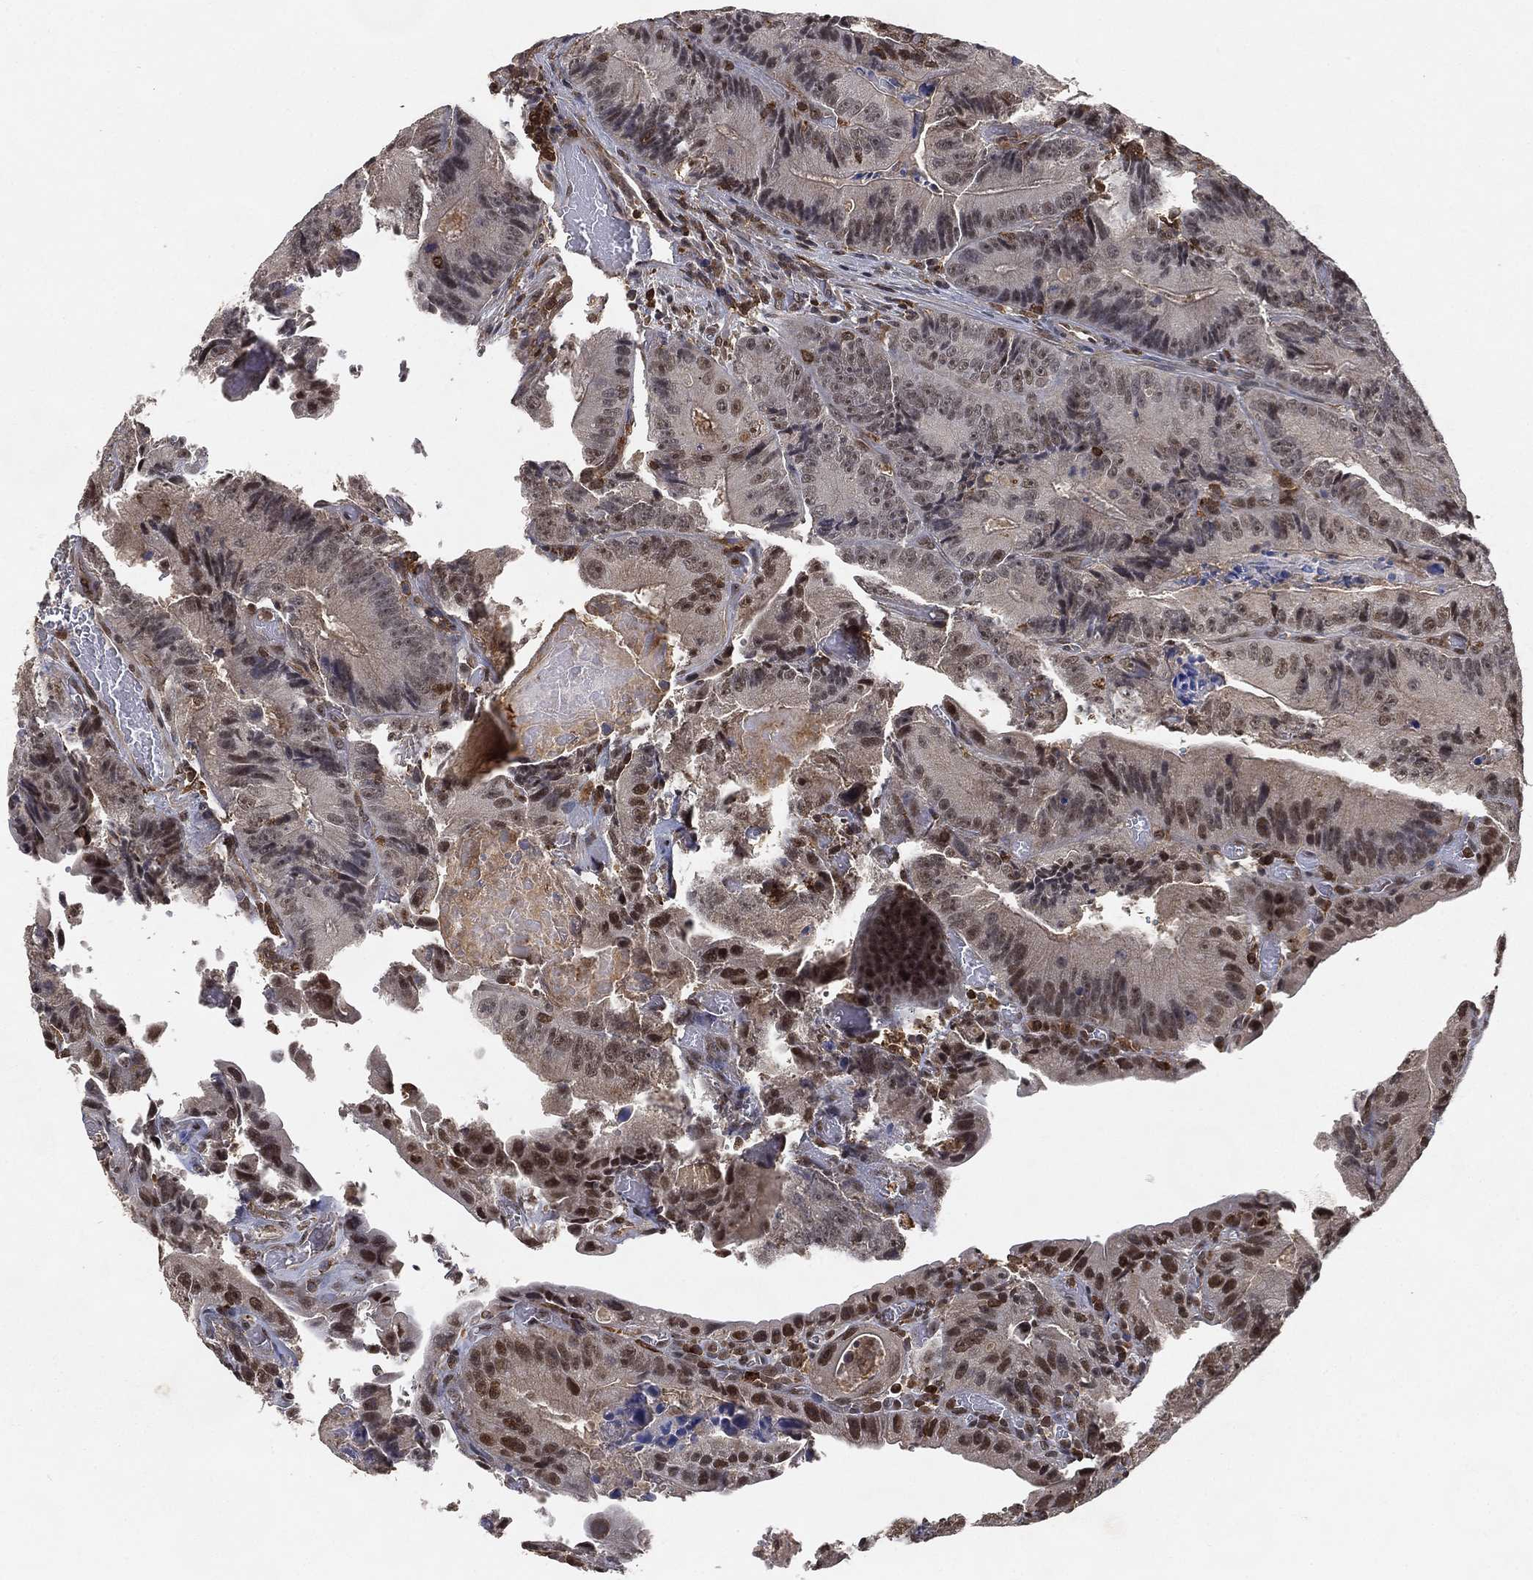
{"staining": {"intensity": "strong", "quantity": "<25%", "location": "nuclear"}, "tissue": "colorectal cancer", "cell_type": "Tumor cells", "image_type": "cancer", "snomed": [{"axis": "morphology", "description": "Adenocarcinoma, NOS"}, {"axis": "topography", "description": "Colon"}], "caption": "Immunohistochemical staining of human adenocarcinoma (colorectal) exhibits medium levels of strong nuclear protein expression in about <25% of tumor cells.", "gene": "WDR26", "patient": {"sex": "female", "age": 86}}